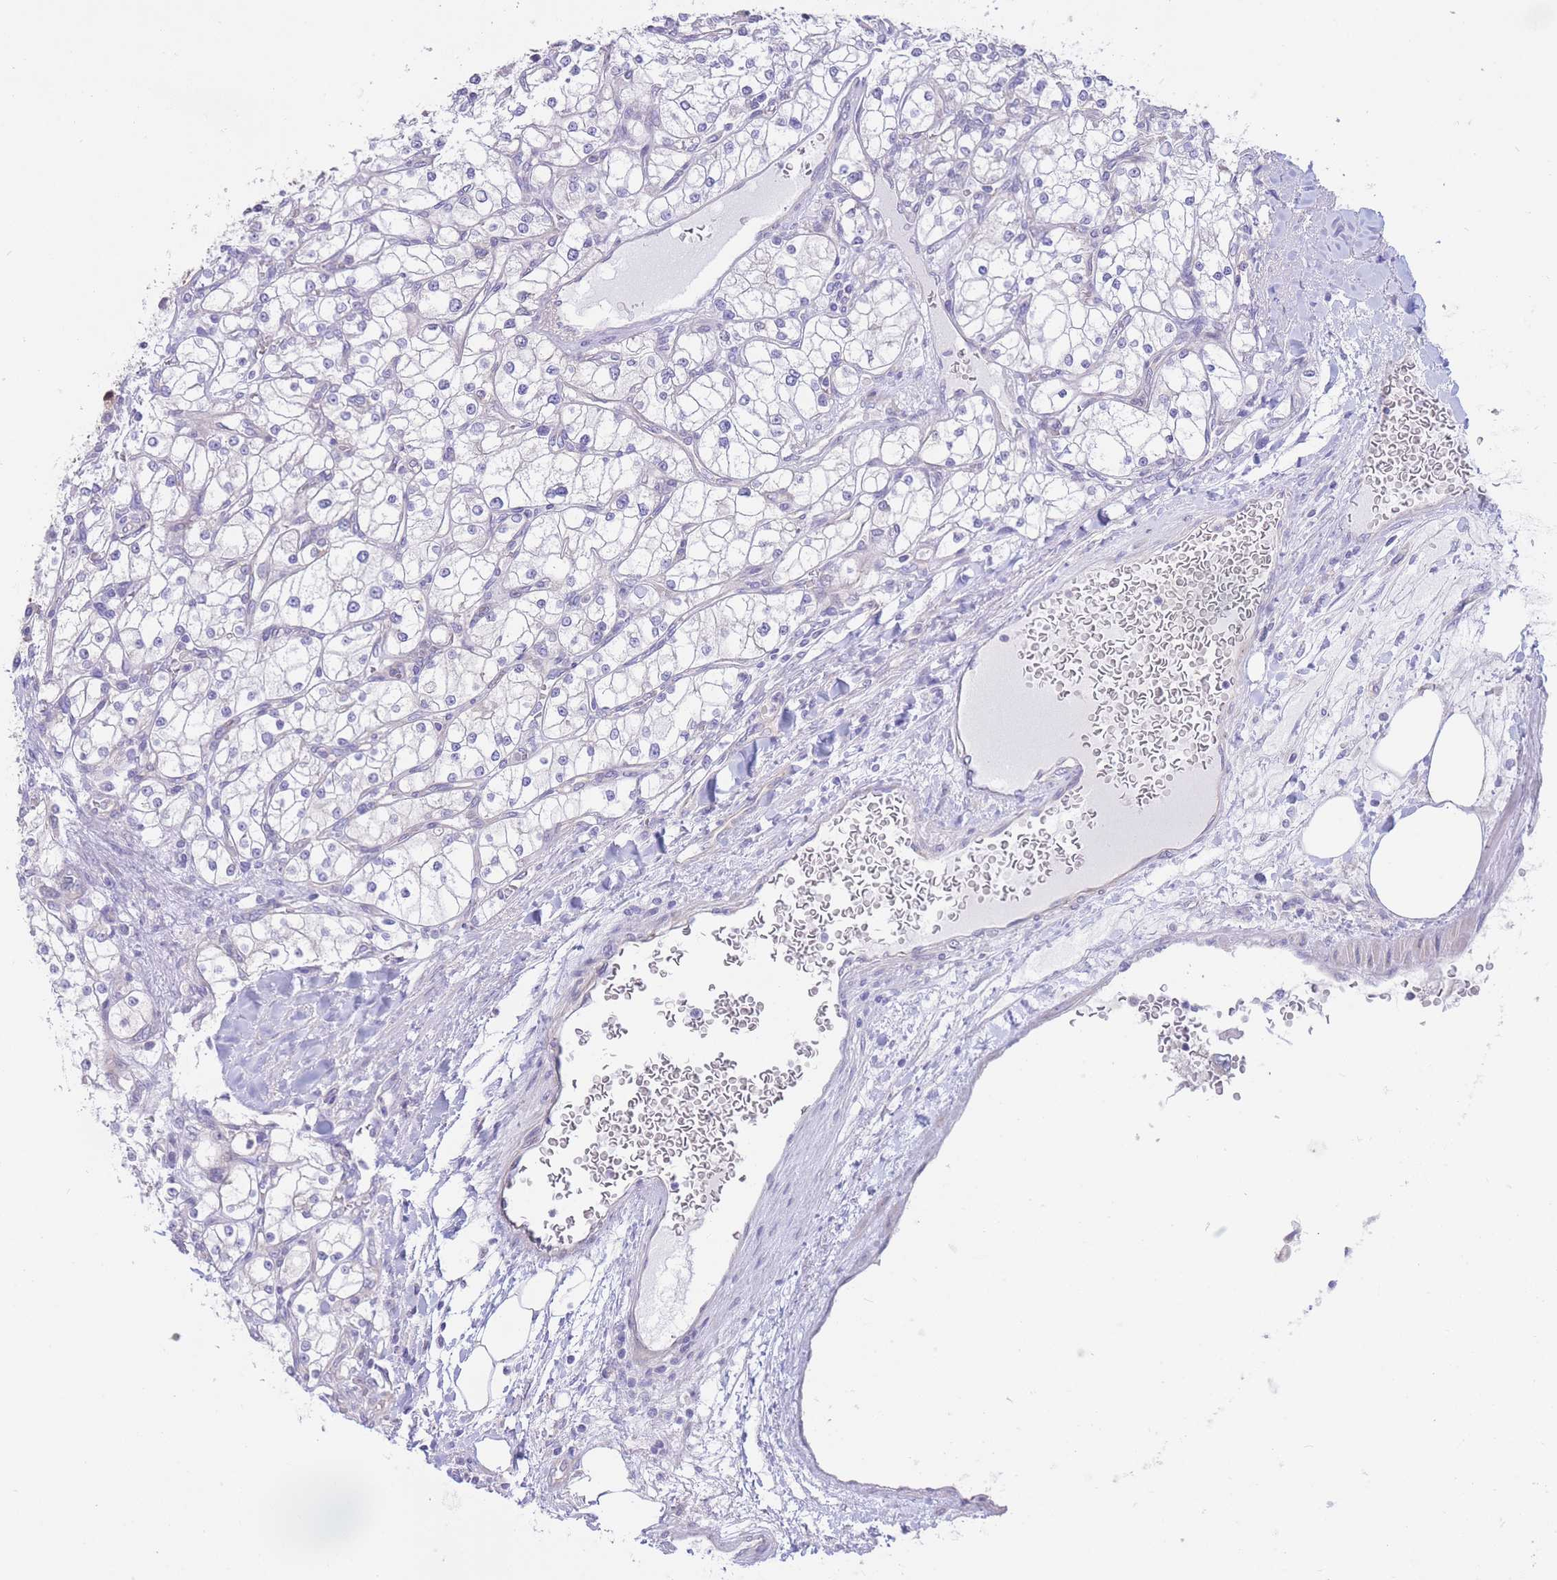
{"staining": {"intensity": "negative", "quantity": "none", "location": "none"}, "tissue": "renal cancer", "cell_type": "Tumor cells", "image_type": "cancer", "snomed": [{"axis": "morphology", "description": "Adenocarcinoma, NOS"}, {"axis": "topography", "description": "Kidney"}], "caption": "Immunohistochemistry (IHC) photomicrograph of neoplastic tissue: human renal cancer stained with DAB (3,3'-diaminobenzidine) demonstrates no significant protein staining in tumor cells.", "gene": "ALS2CL", "patient": {"sex": "male", "age": 80}}